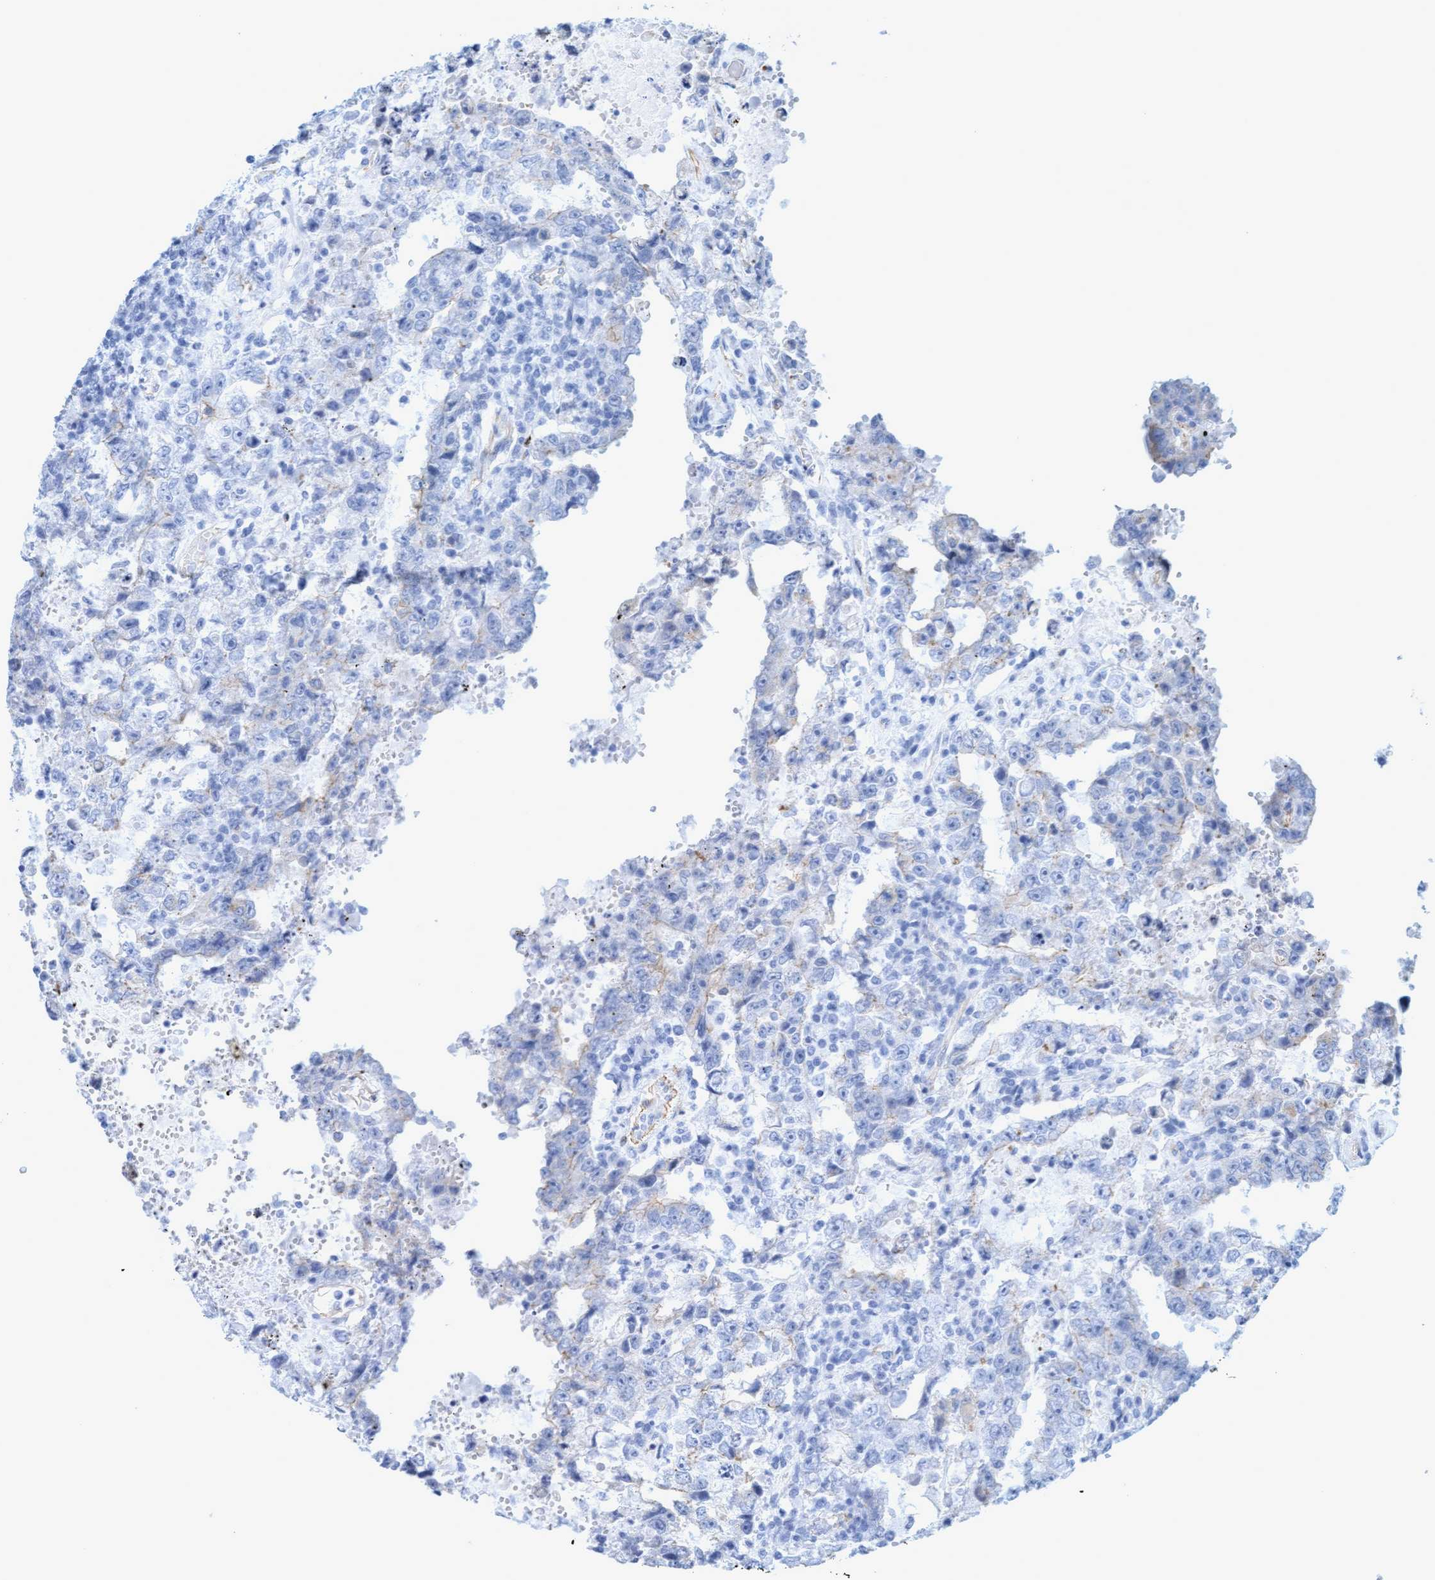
{"staining": {"intensity": "negative", "quantity": "none", "location": "none"}, "tissue": "testis cancer", "cell_type": "Tumor cells", "image_type": "cancer", "snomed": [{"axis": "morphology", "description": "Carcinoma, Embryonal, NOS"}, {"axis": "topography", "description": "Testis"}], "caption": "Embryonal carcinoma (testis) was stained to show a protein in brown. There is no significant staining in tumor cells.", "gene": "MTFR1", "patient": {"sex": "male", "age": 26}}